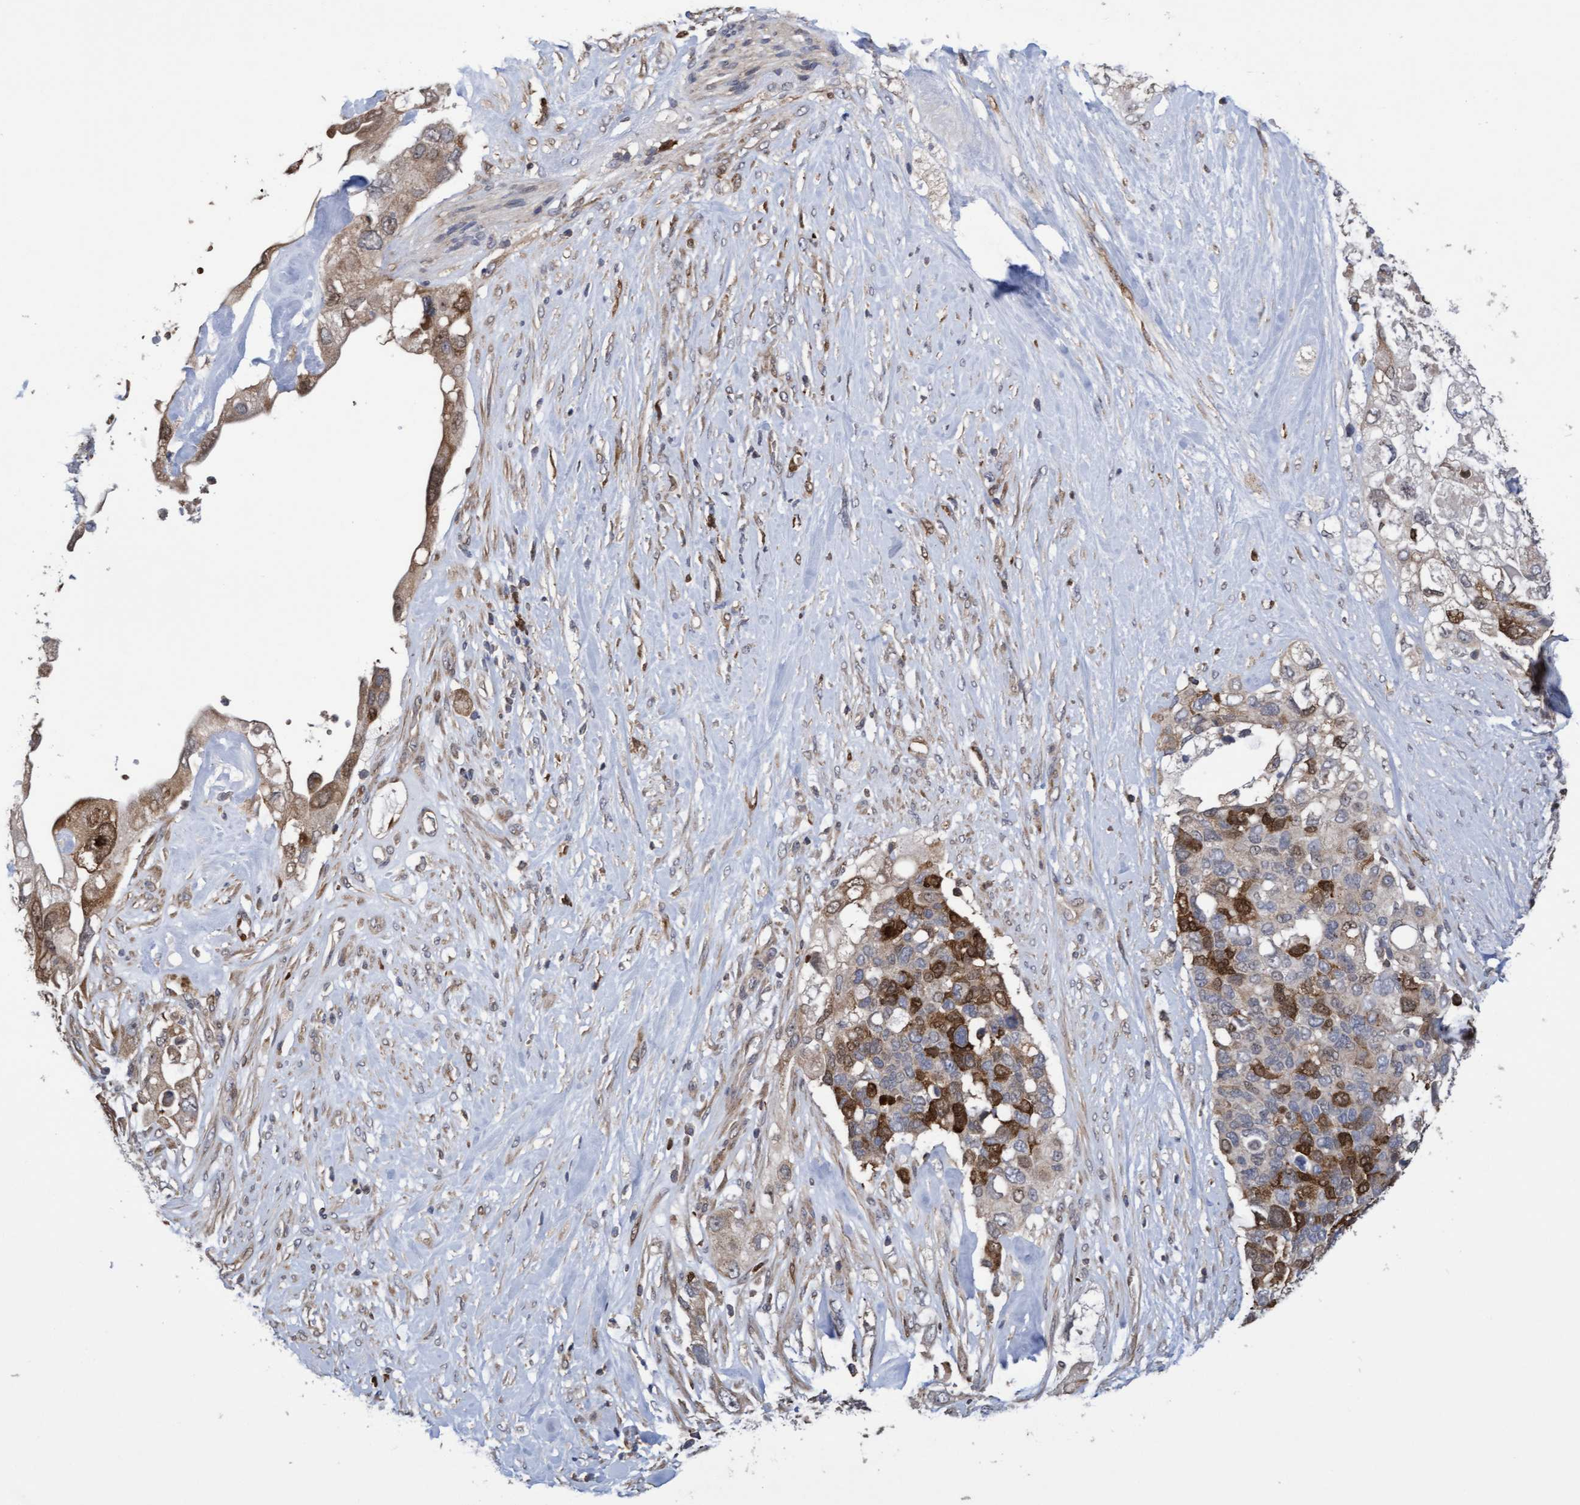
{"staining": {"intensity": "moderate", "quantity": ">75%", "location": "cytoplasmic/membranous,nuclear"}, "tissue": "pancreatic cancer", "cell_type": "Tumor cells", "image_type": "cancer", "snomed": [{"axis": "morphology", "description": "Adenocarcinoma, NOS"}, {"axis": "topography", "description": "Pancreas"}], "caption": "Immunohistochemistry of adenocarcinoma (pancreatic) shows medium levels of moderate cytoplasmic/membranous and nuclear positivity in approximately >75% of tumor cells. Immunohistochemistry (ihc) stains the protein of interest in brown and the nuclei are stained blue.", "gene": "SLBP", "patient": {"sex": "female", "age": 56}}